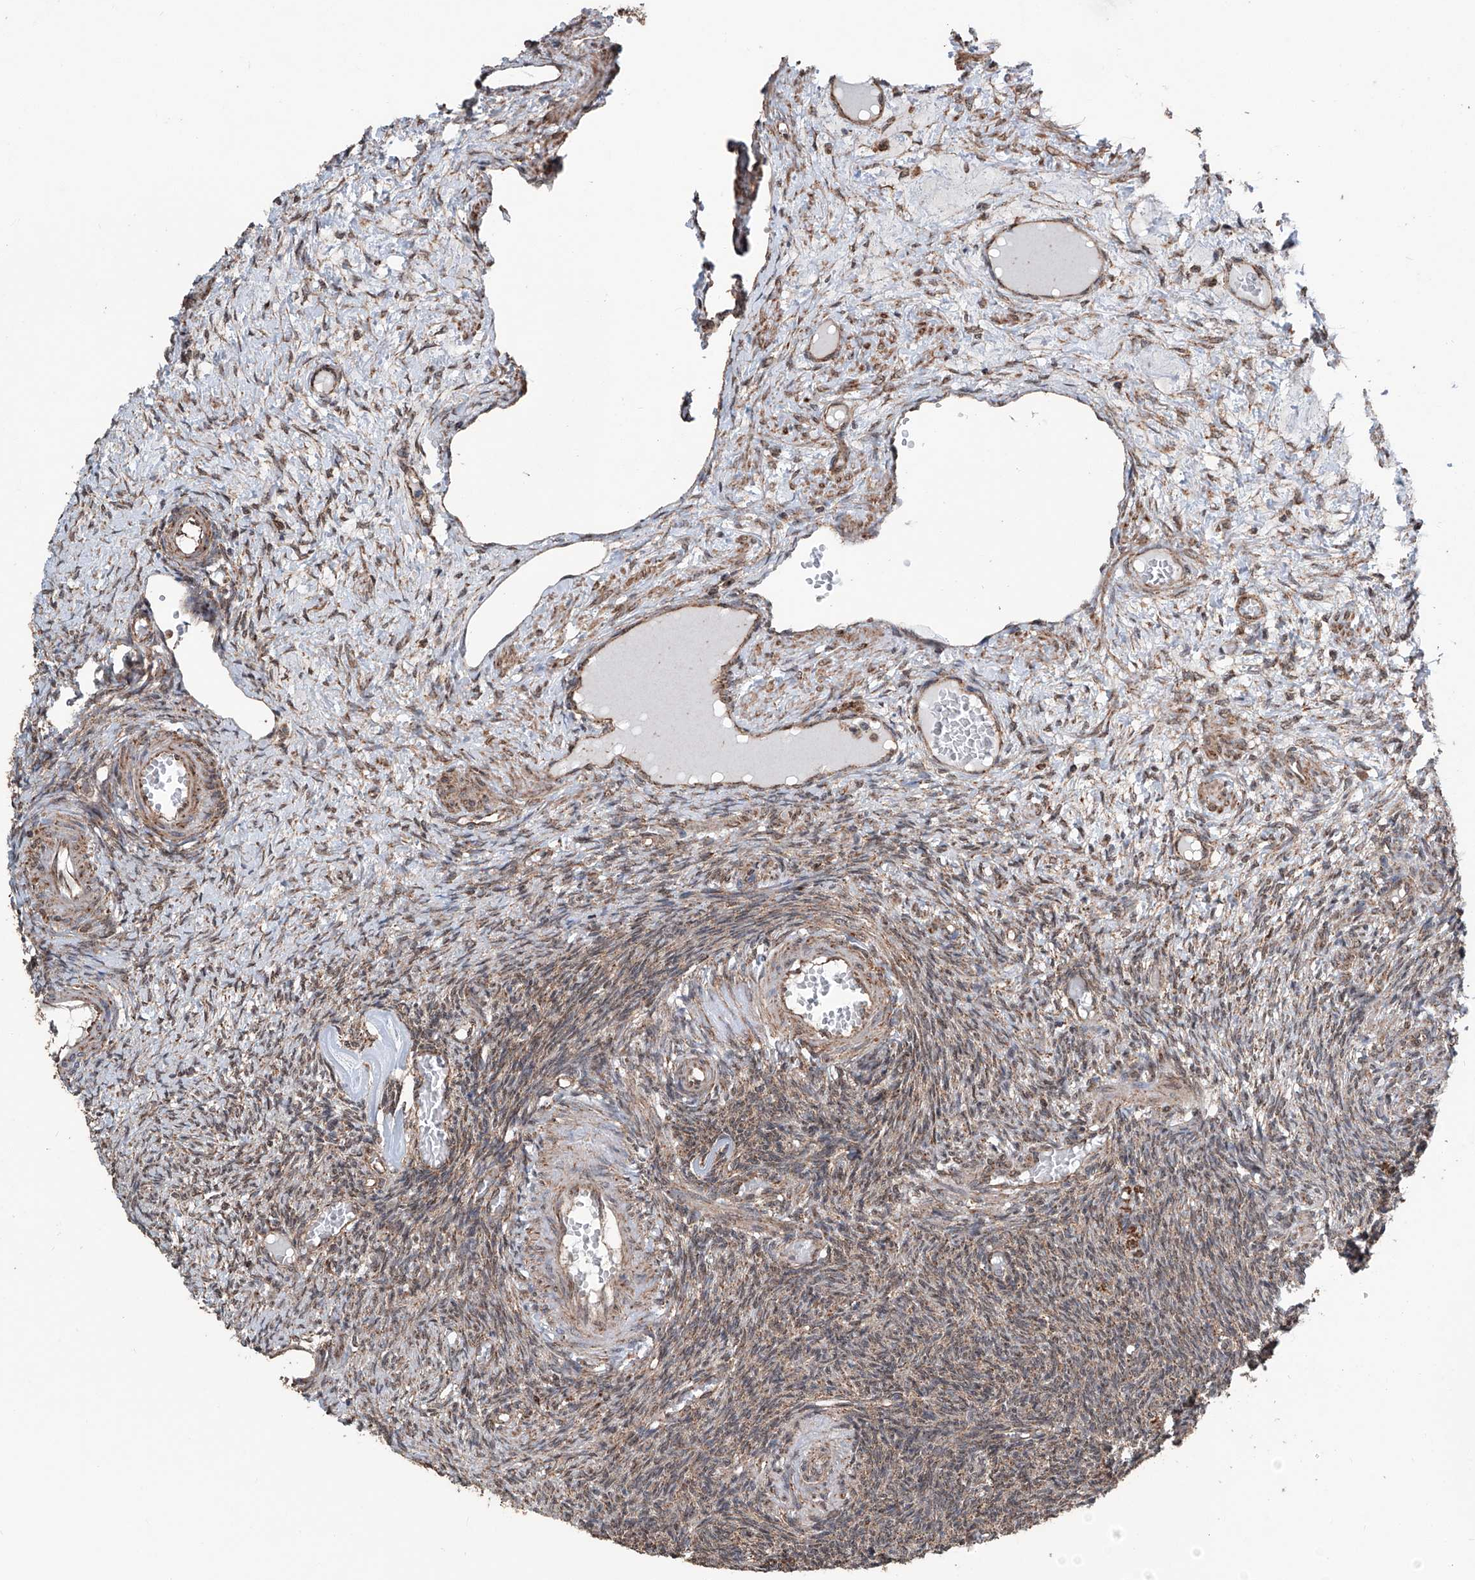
{"staining": {"intensity": "moderate", "quantity": ">75%", "location": "cytoplasmic/membranous"}, "tissue": "ovary", "cell_type": "Ovarian stroma cells", "image_type": "normal", "snomed": [{"axis": "morphology", "description": "Normal tissue, NOS"}, {"axis": "topography", "description": "Ovary"}], "caption": "Ovarian stroma cells show moderate cytoplasmic/membranous expression in about >75% of cells in normal ovary.", "gene": "ZNF445", "patient": {"sex": "female", "age": 27}}